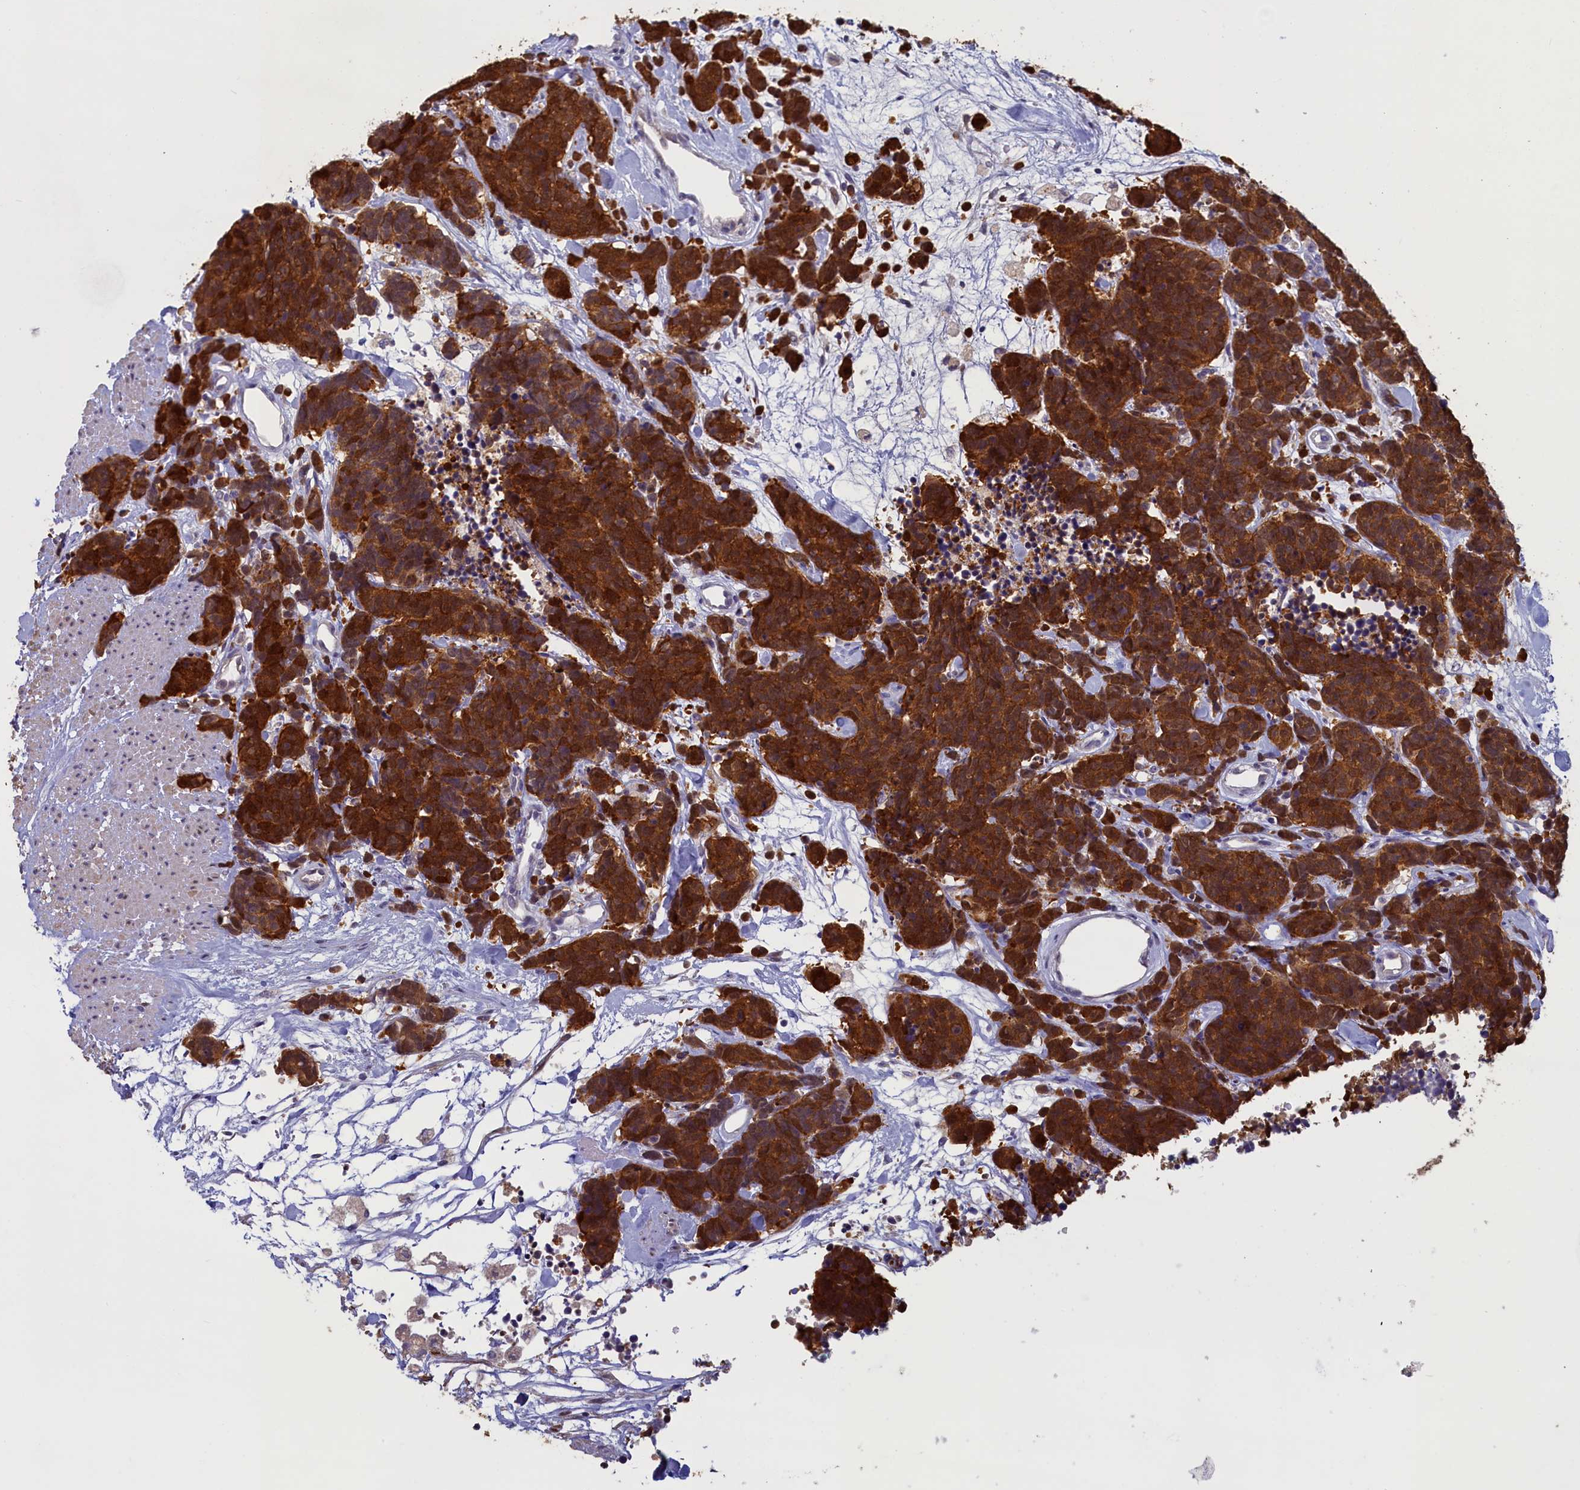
{"staining": {"intensity": "strong", "quantity": ">75%", "location": "cytoplasmic/membranous,nuclear"}, "tissue": "carcinoid", "cell_type": "Tumor cells", "image_type": "cancer", "snomed": [{"axis": "morphology", "description": "Carcinoma, NOS"}, {"axis": "morphology", "description": "Carcinoid, malignant, NOS"}, {"axis": "topography", "description": "Urinary bladder"}], "caption": "Carcinoma stained for a protein reveals strong cytoplasmic/membranous and nuclear positivity in tumor cells.", "gene": "UCHL3", "patient": {"sex": "male", "age": 57}}